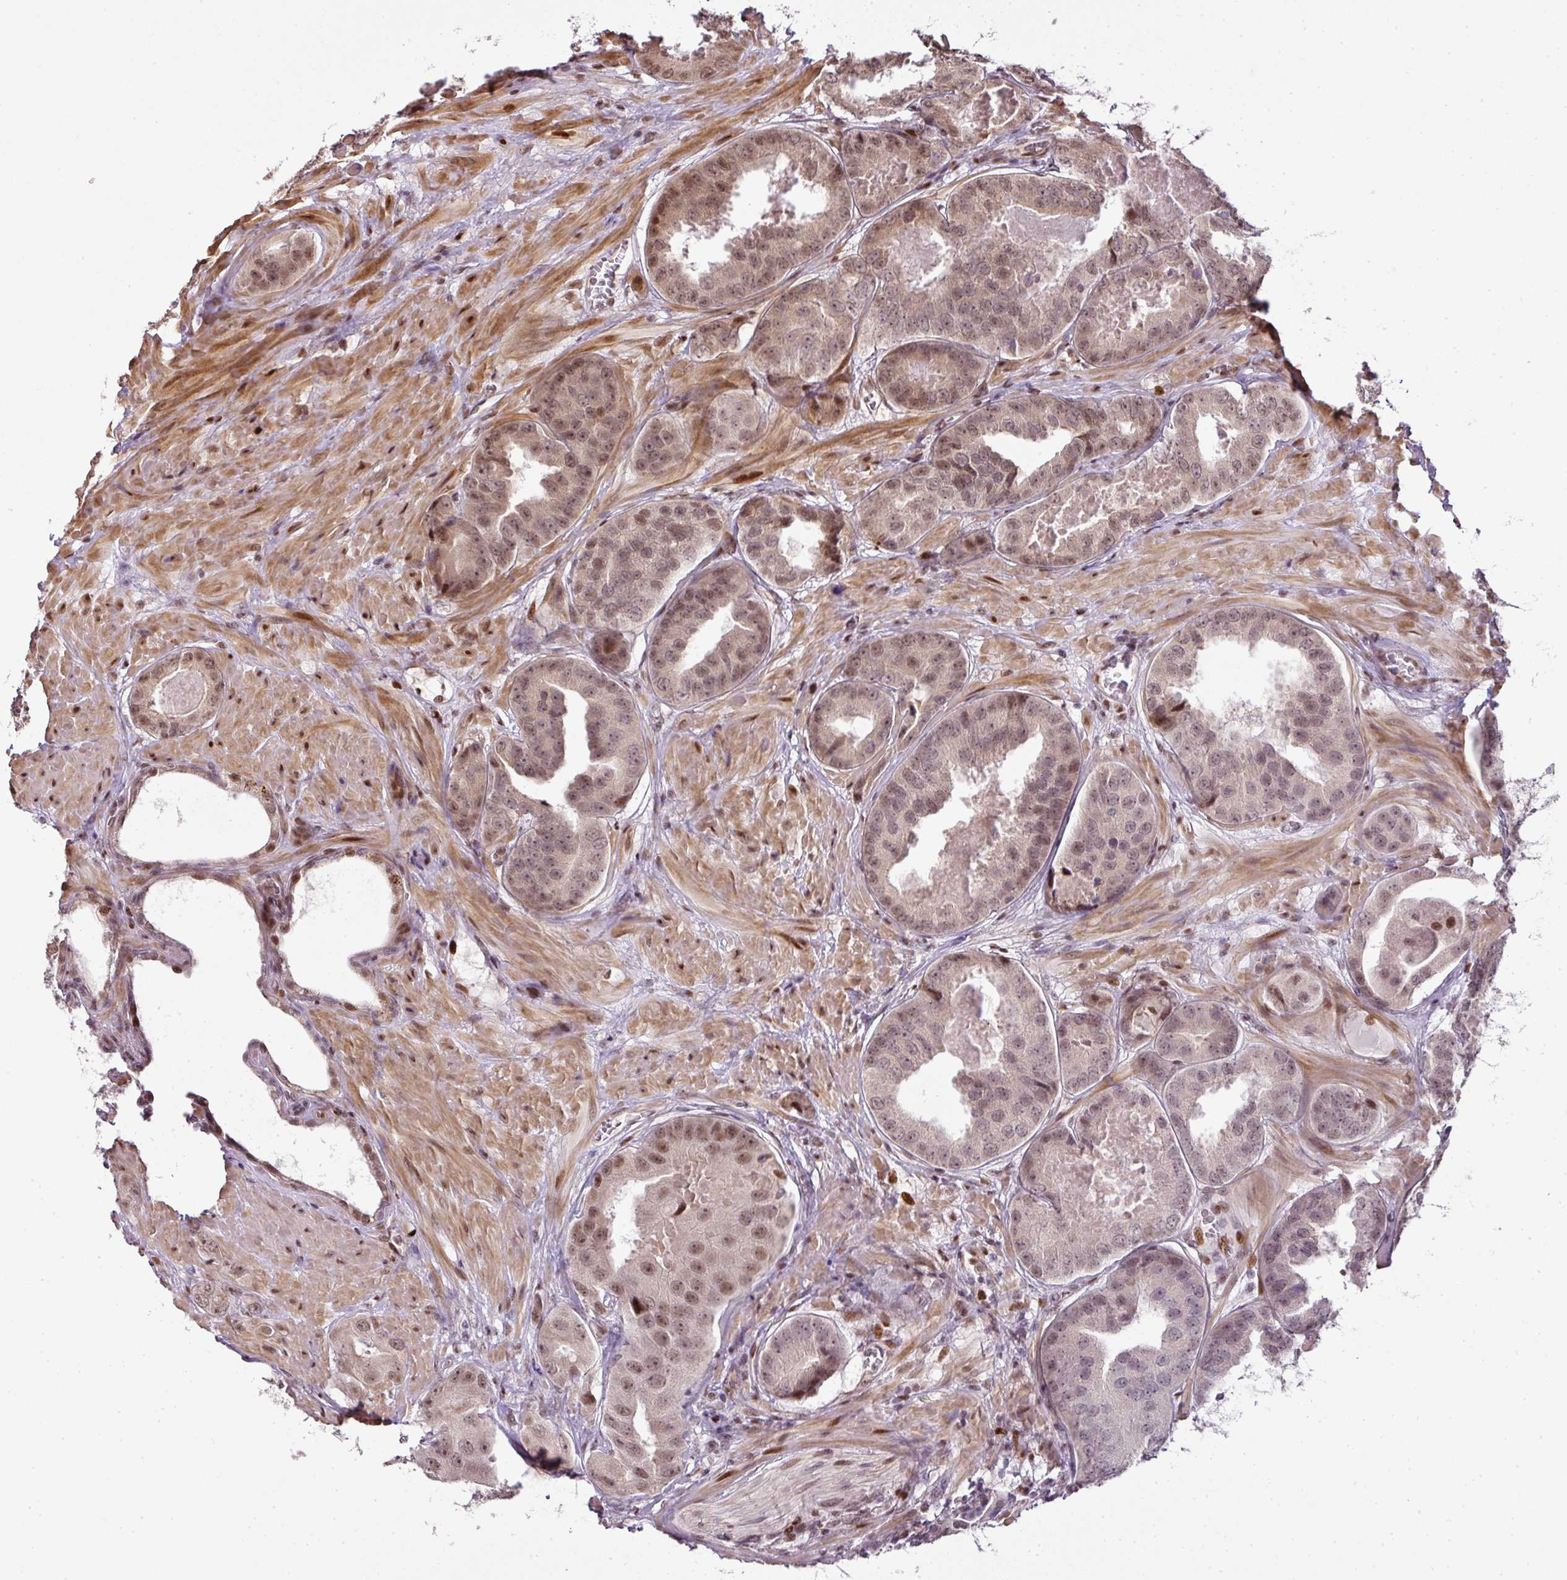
{"staining": {"intensity": "moderate", "quantity": "25%-75%", "location": "nuclear"}, "tissue": "prostate cancer", "cell_type": "Tumor cells", "image_type": "cancer", "snomed": [{"axis": "morphology", "description": "Adenocarcinoma, High grade"}, {"axis": "topography", "description": "Prostate"}], "caption": "Prostate cancer stained with a brown dye demonstrates moderate nuclear positive positivity in about 25%-75% of tumor cells.", "gene": "MYSM1", "patient": {"sex": "male", "age": 63}}